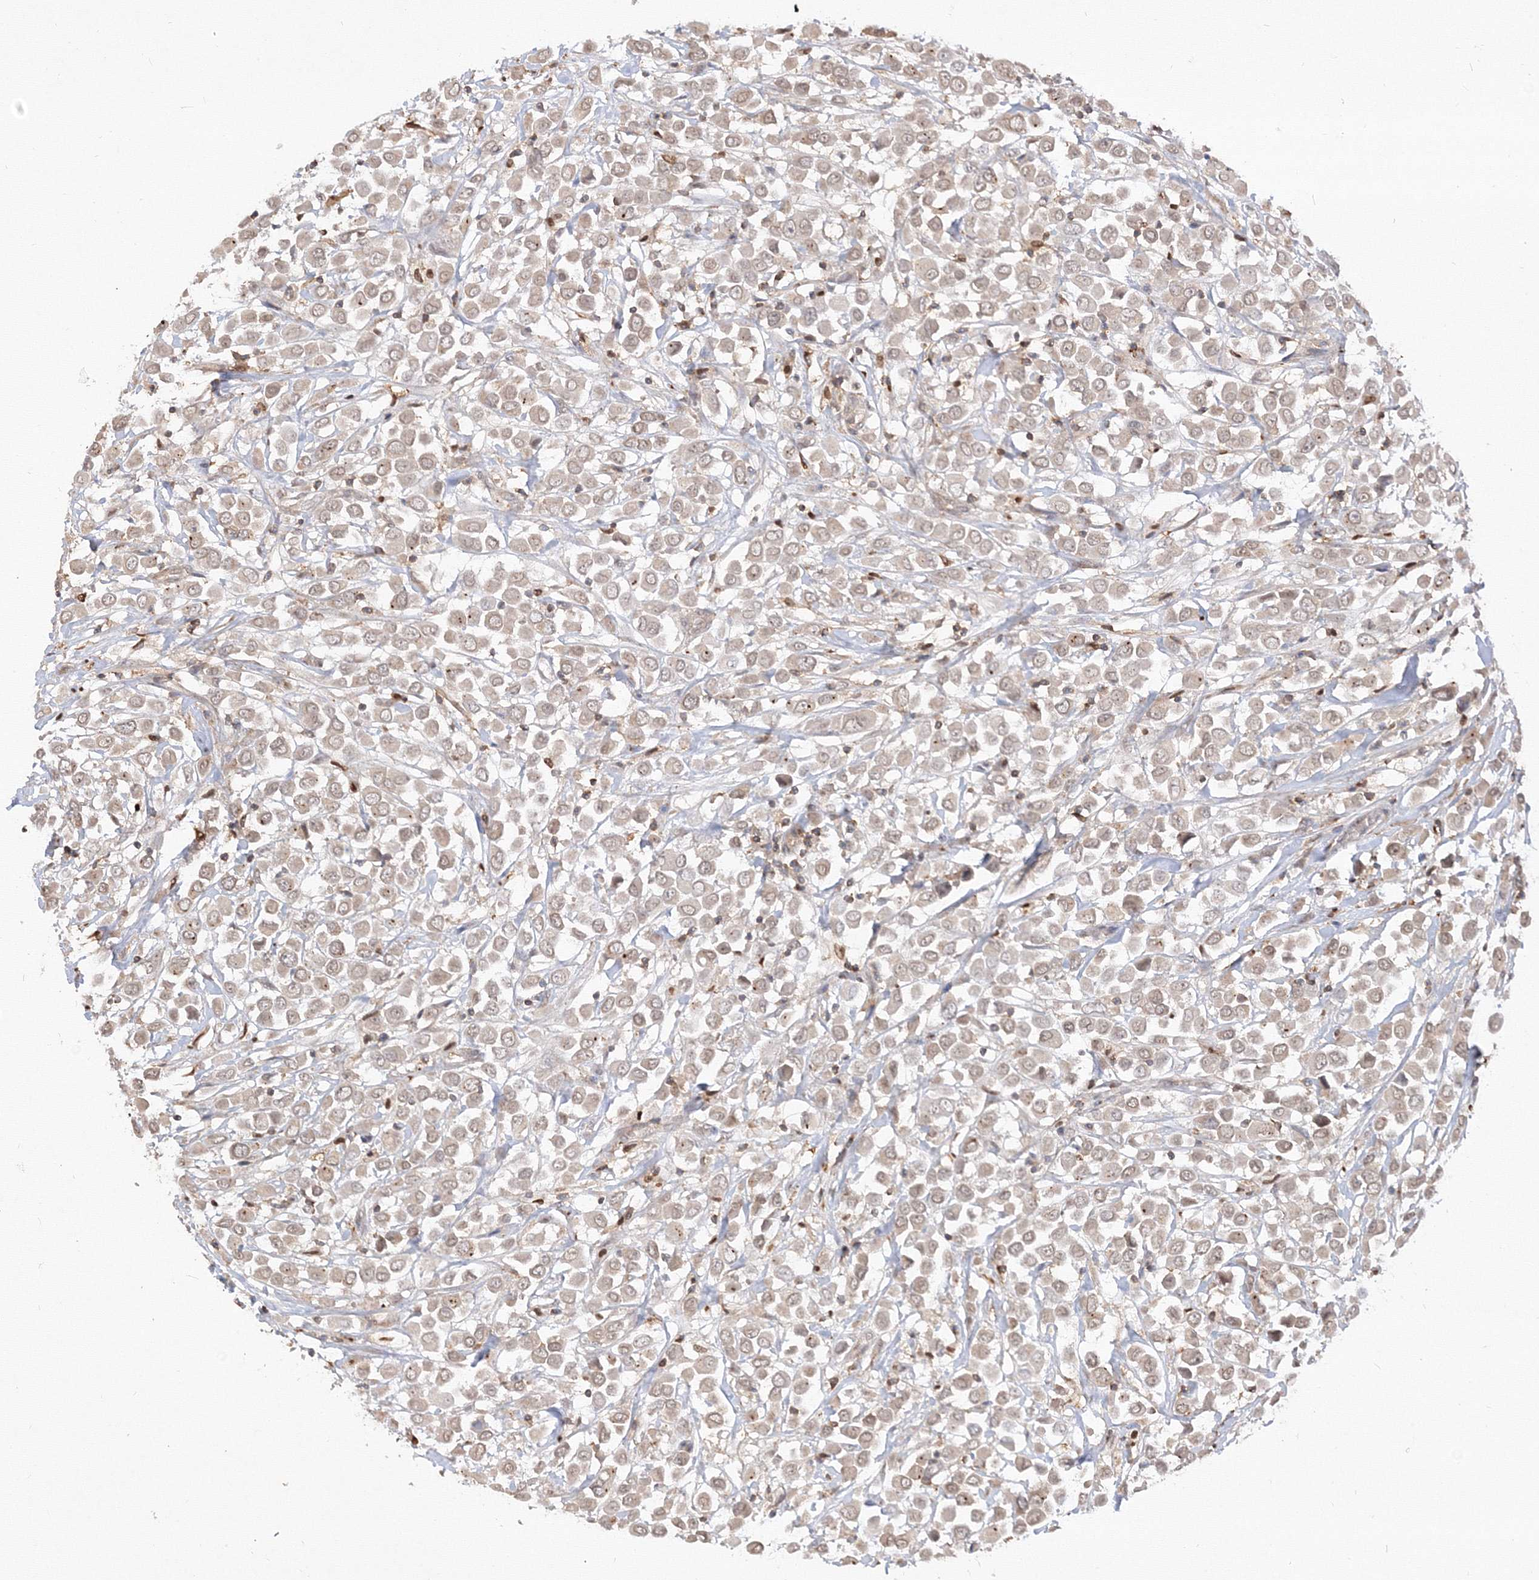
{"staining": {"intensity": "weak", "quantity": "25%-75%", "location": "cytoplasmic/membranous,nuclear"}, "tissue": "breast cancer", "cell_type": "Tumor cells", "image_type": "cancer", "snomed": [{"axis": "morphology", "description": "Duct carcinoma"}, {"axis": "topography", "description": "Breast"}], "caption": "Breast cancer (intraductal carcinoma) stained for a protein reveals weak cytoplasmic/membranous and nuclear positivity in tumor cells.", "gene": "TMEM50B", "patient": {"sex": "female", "age": 61}}